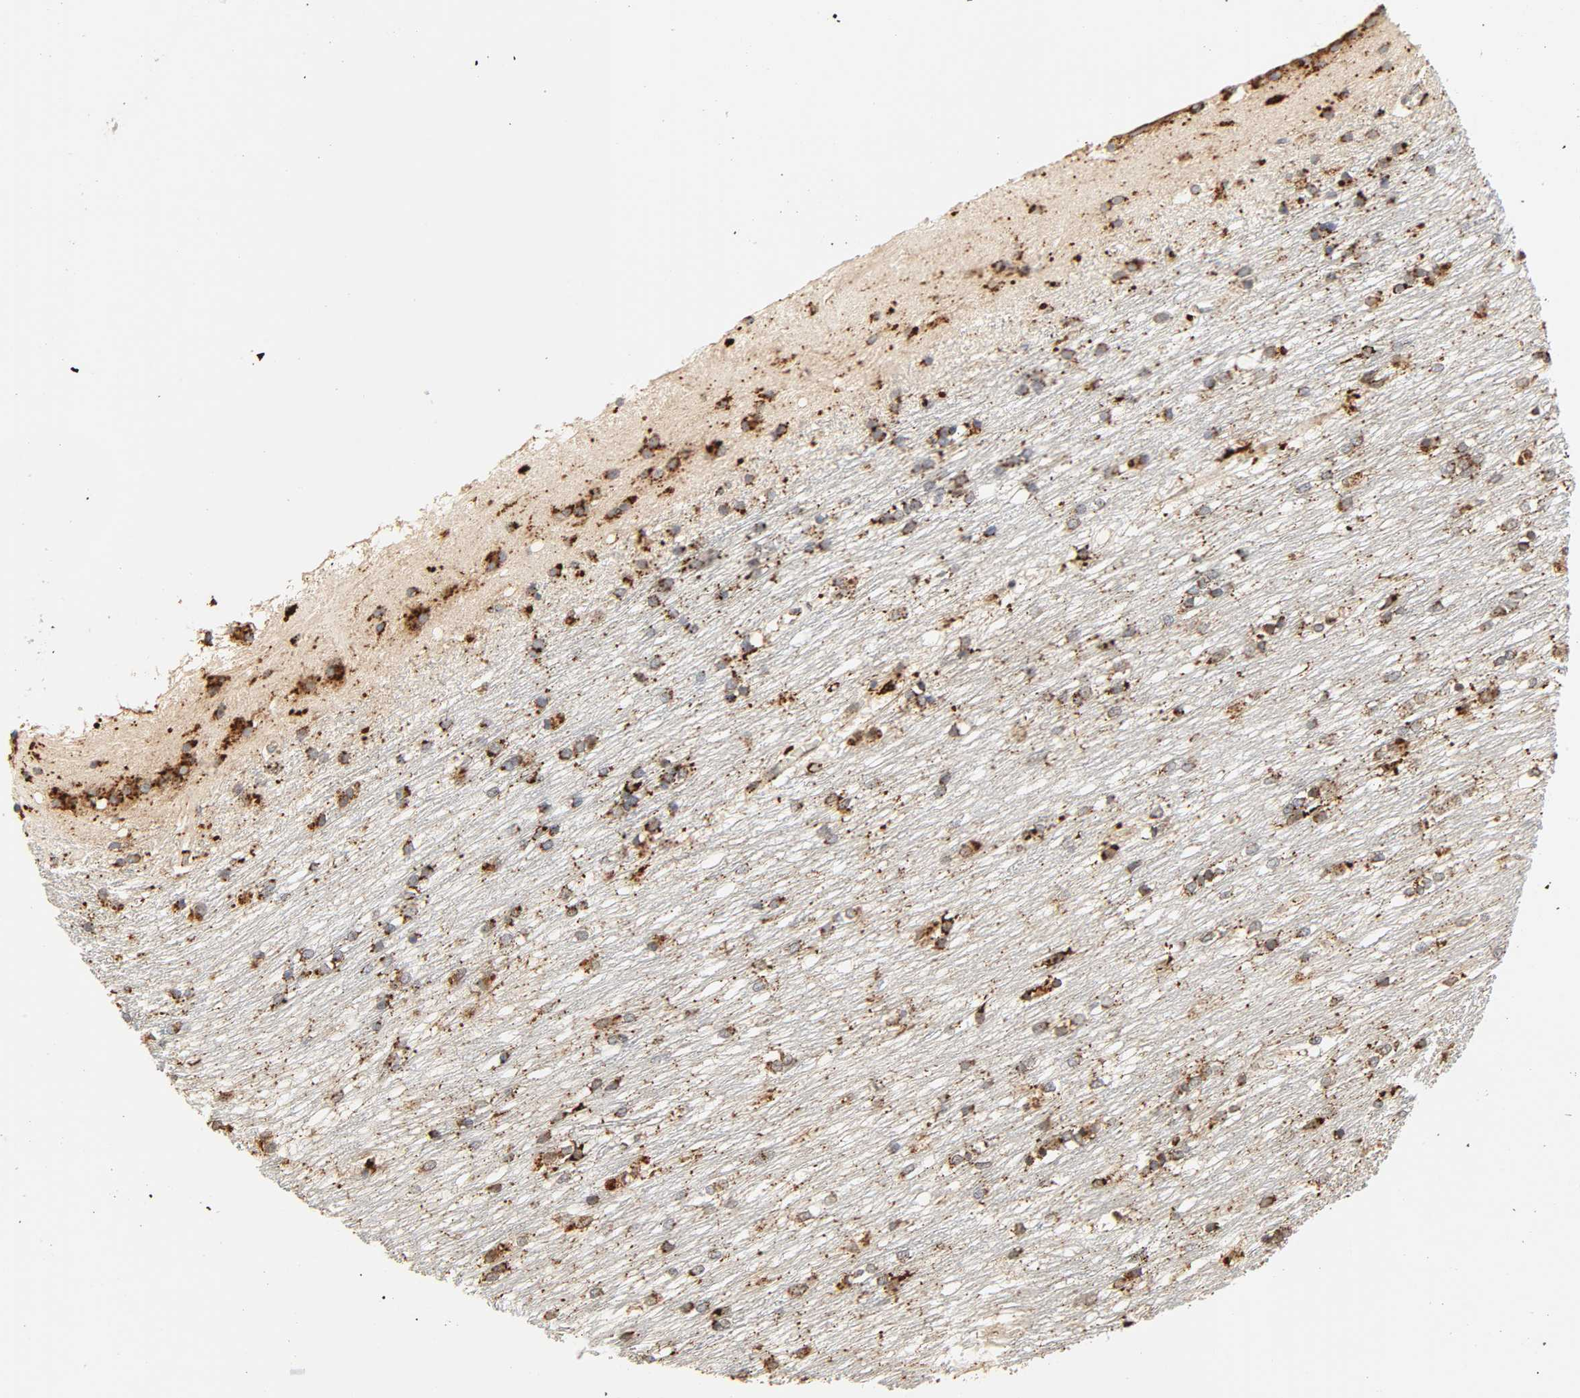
{"staining": {"intensity": "strong", "quantity": ">75%", "location": "cytoplasmic/membranous"}, "tissue": "caudate", "cell_type": "Glial cells", "image_type": "normal", "snomed": [{"axis": "morphology", "description": "Normal tissue, NOS"}, {"axis": "topography", "description": "Lateral ventricle wall"}], "caption": "Immunohistochemistry (IHC) (DAB (3,3'-diaminobenzidine)) staining of benign human caudate displays strong cytoplasmic/membranous protein staining in about >75% of glial cells.", "gene": "PSAP", "patient": {"sex": "female", "age": 19}}